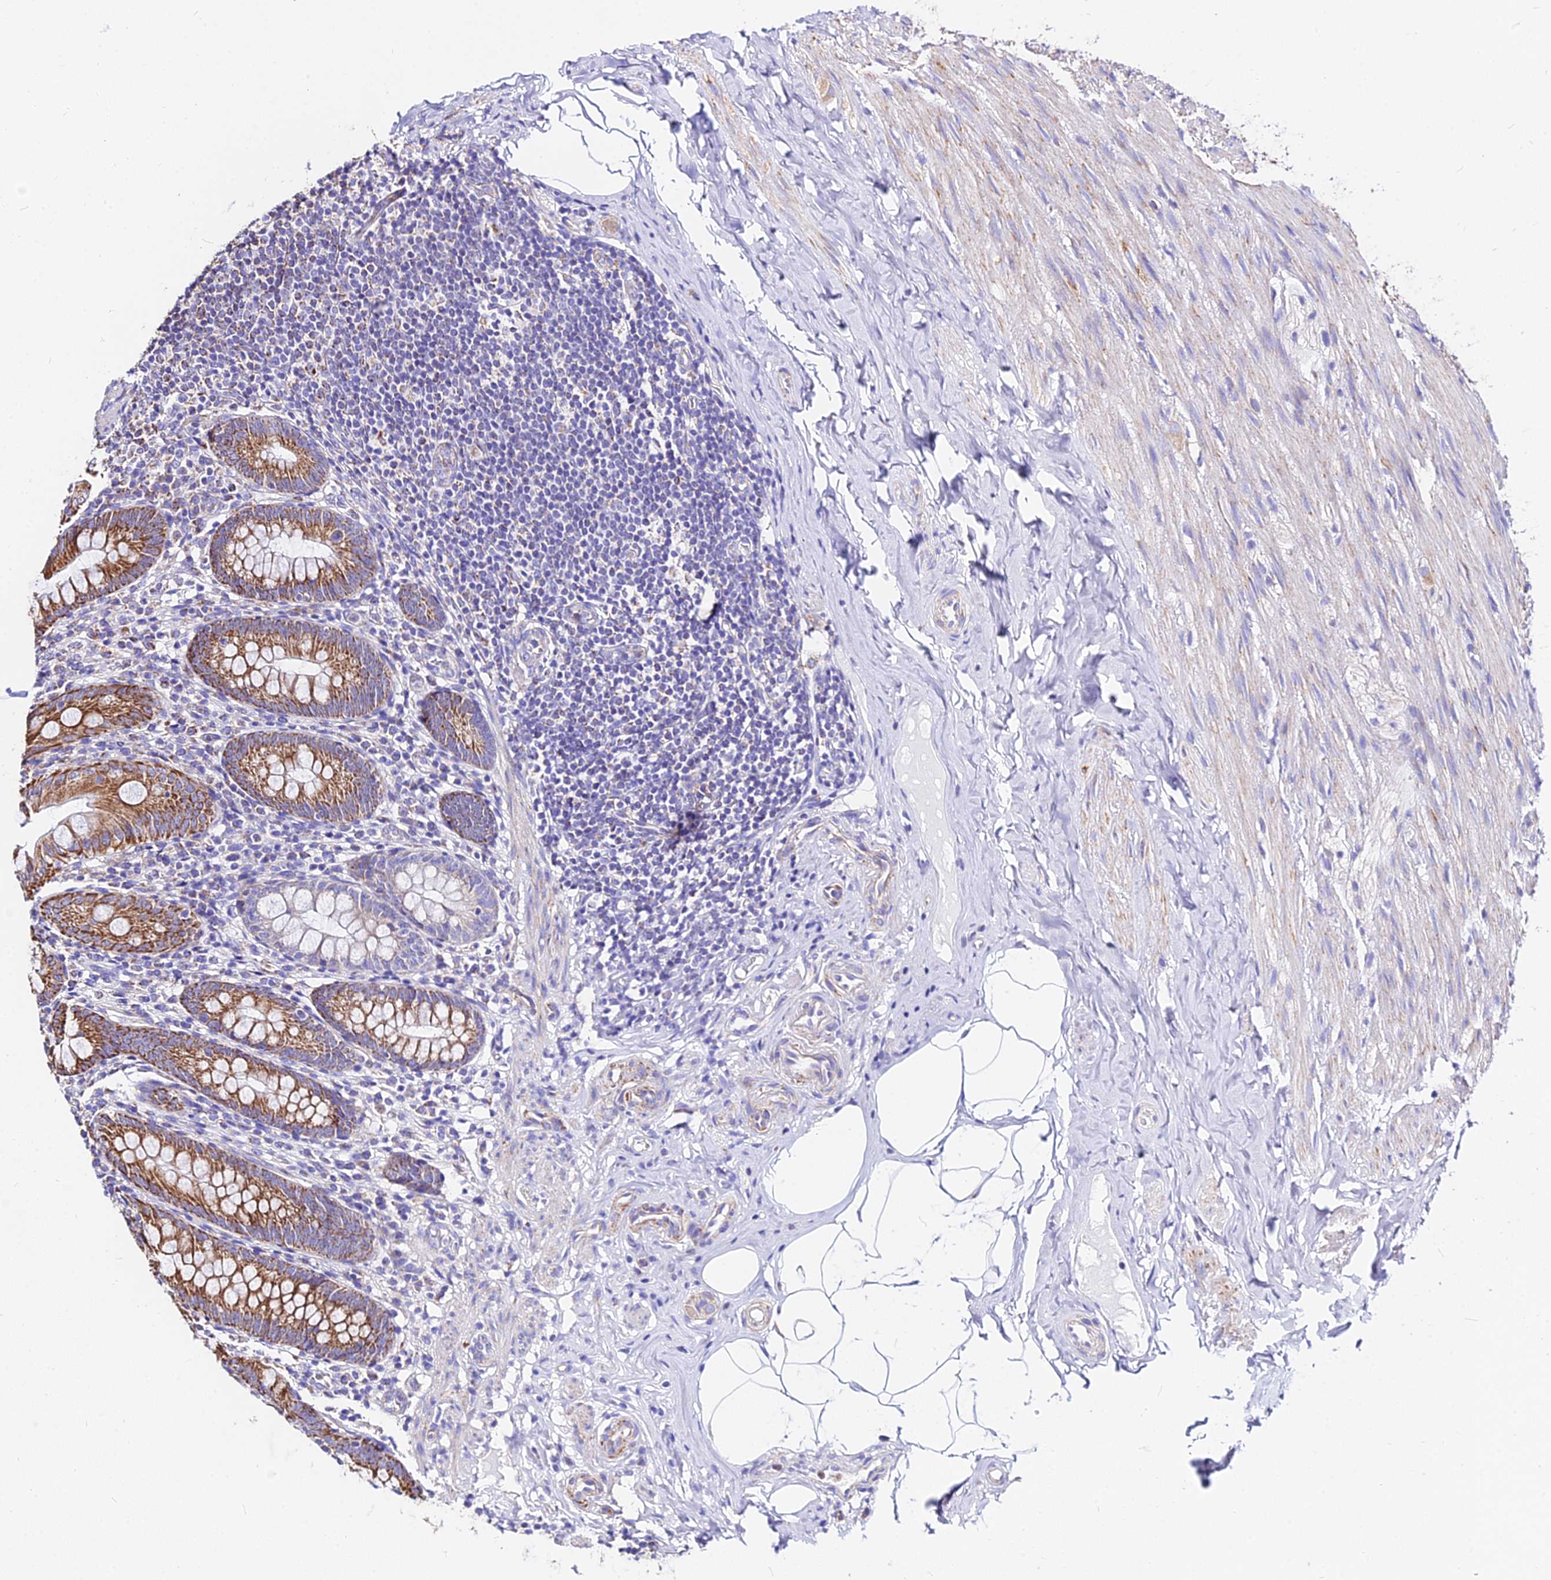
{"staining": {"intensity": "strong", "quantity": ">75%", "location": "cytoplasmic/membranous"}, "tissue": "appendix", "cell_type": "Glandular cells", "image_type": "normal", "snomed": [{"axis": "morphology", "description": "Normal tissue, NOS"}, {"axis": "topography", "description": "Appendix"}], "caption": "The micrograph exhibits staining of normal appendix, revealing strong cytoplasmic/membranous protein expression (brown color) within glandular cells.", "gene": "ZNF573", "patient": {"sex": "male", "age": 55}}